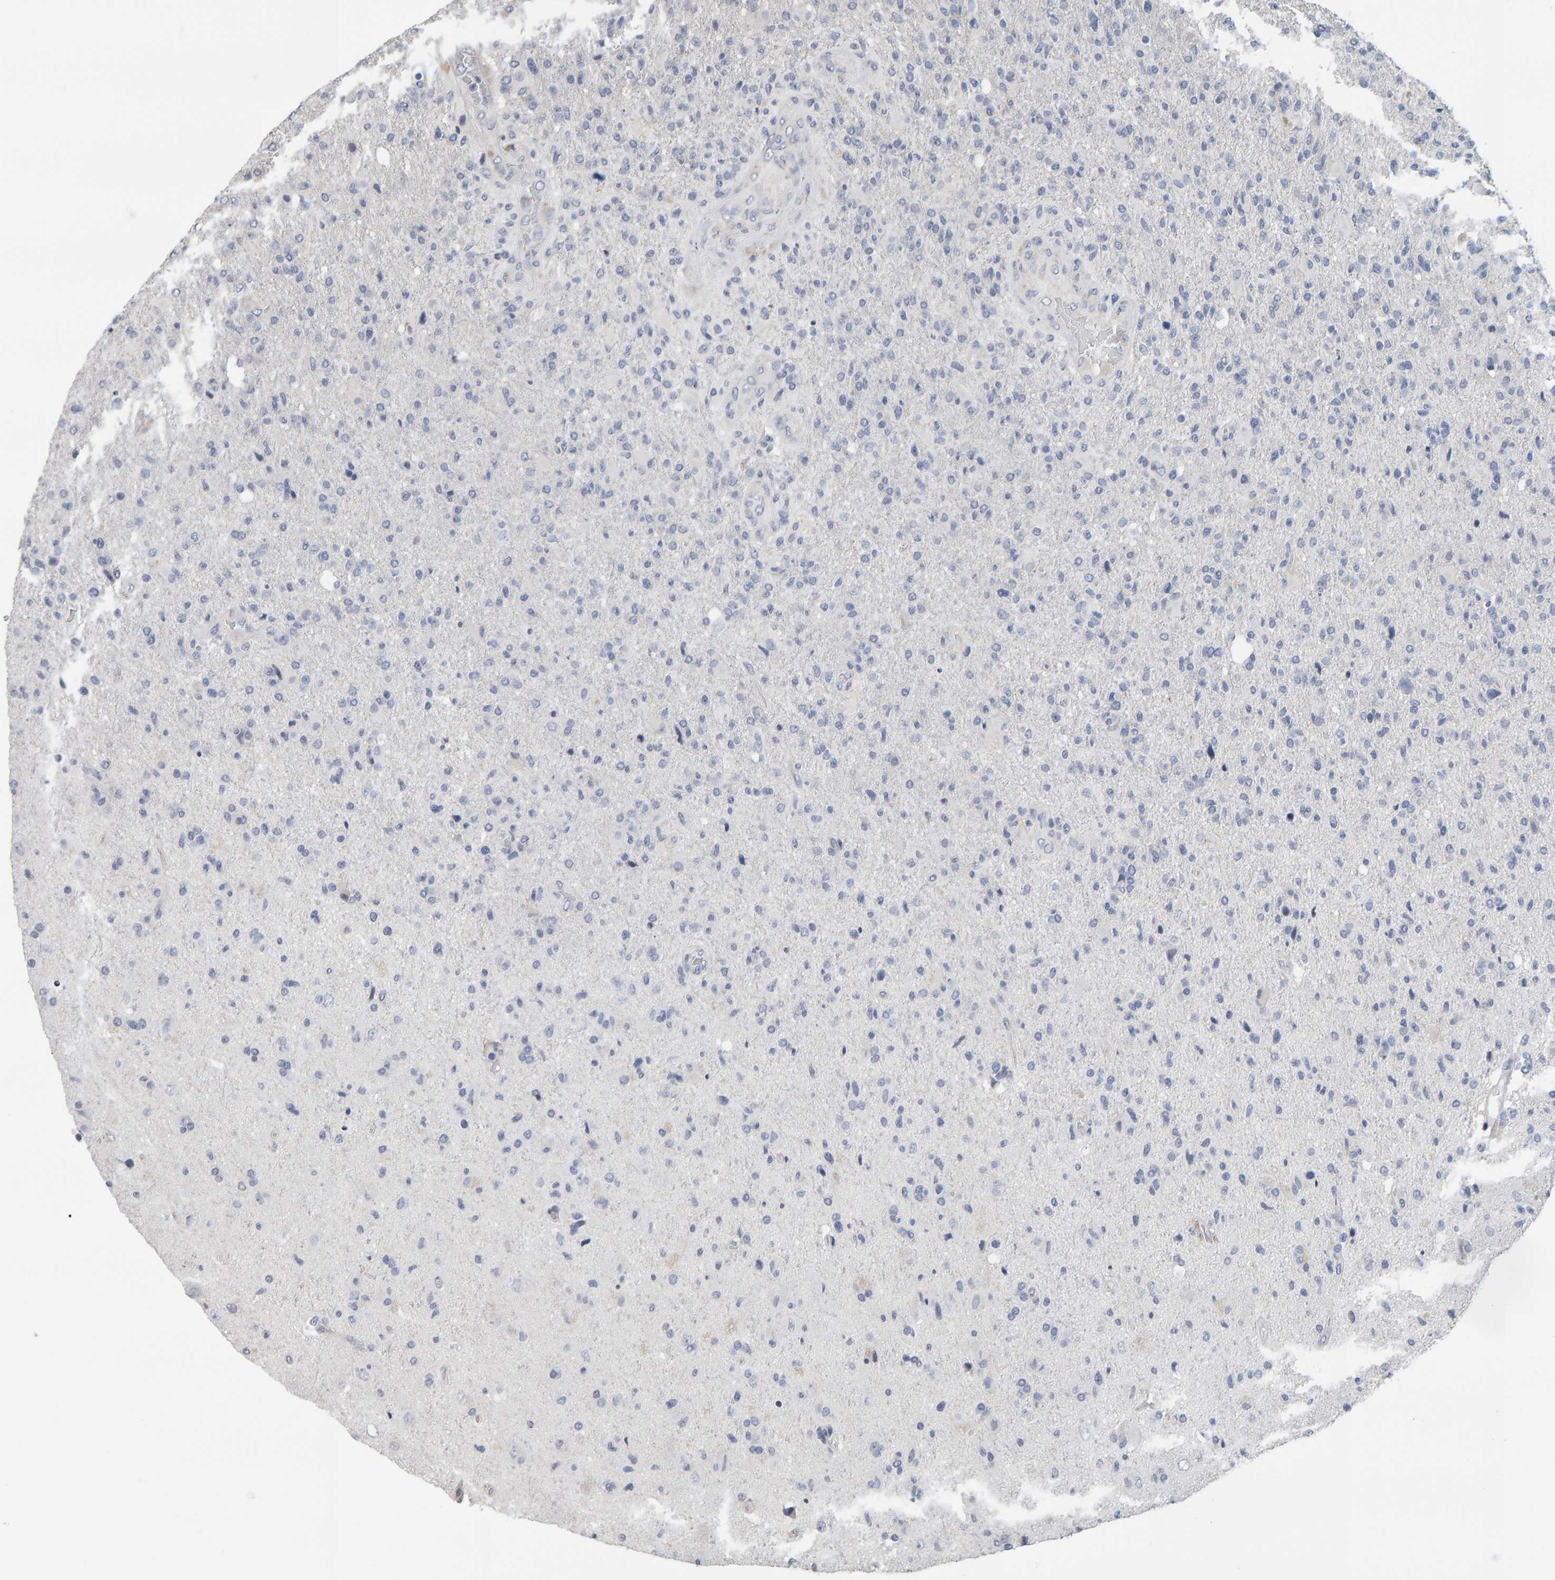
{"staining": {"intensity": "negative", "quantity": "none", "location": "none"}, "tissue": "glioma", "cell_type": "Tumor cells", "image_type": "cancer", "snomed": [{"axis": "morphology", "description": "Glioma, malignant, High grade"}, {"axis": "topography", "description": "Brain"}], "caption": "An IHC histopathology image of malignant glioma (high-grade) is shown. There is no staining in tumor cells of malignant glioma (high-grade).", "gene": "ADHFE1", "patient": {"sex": "male", "age": 72}}